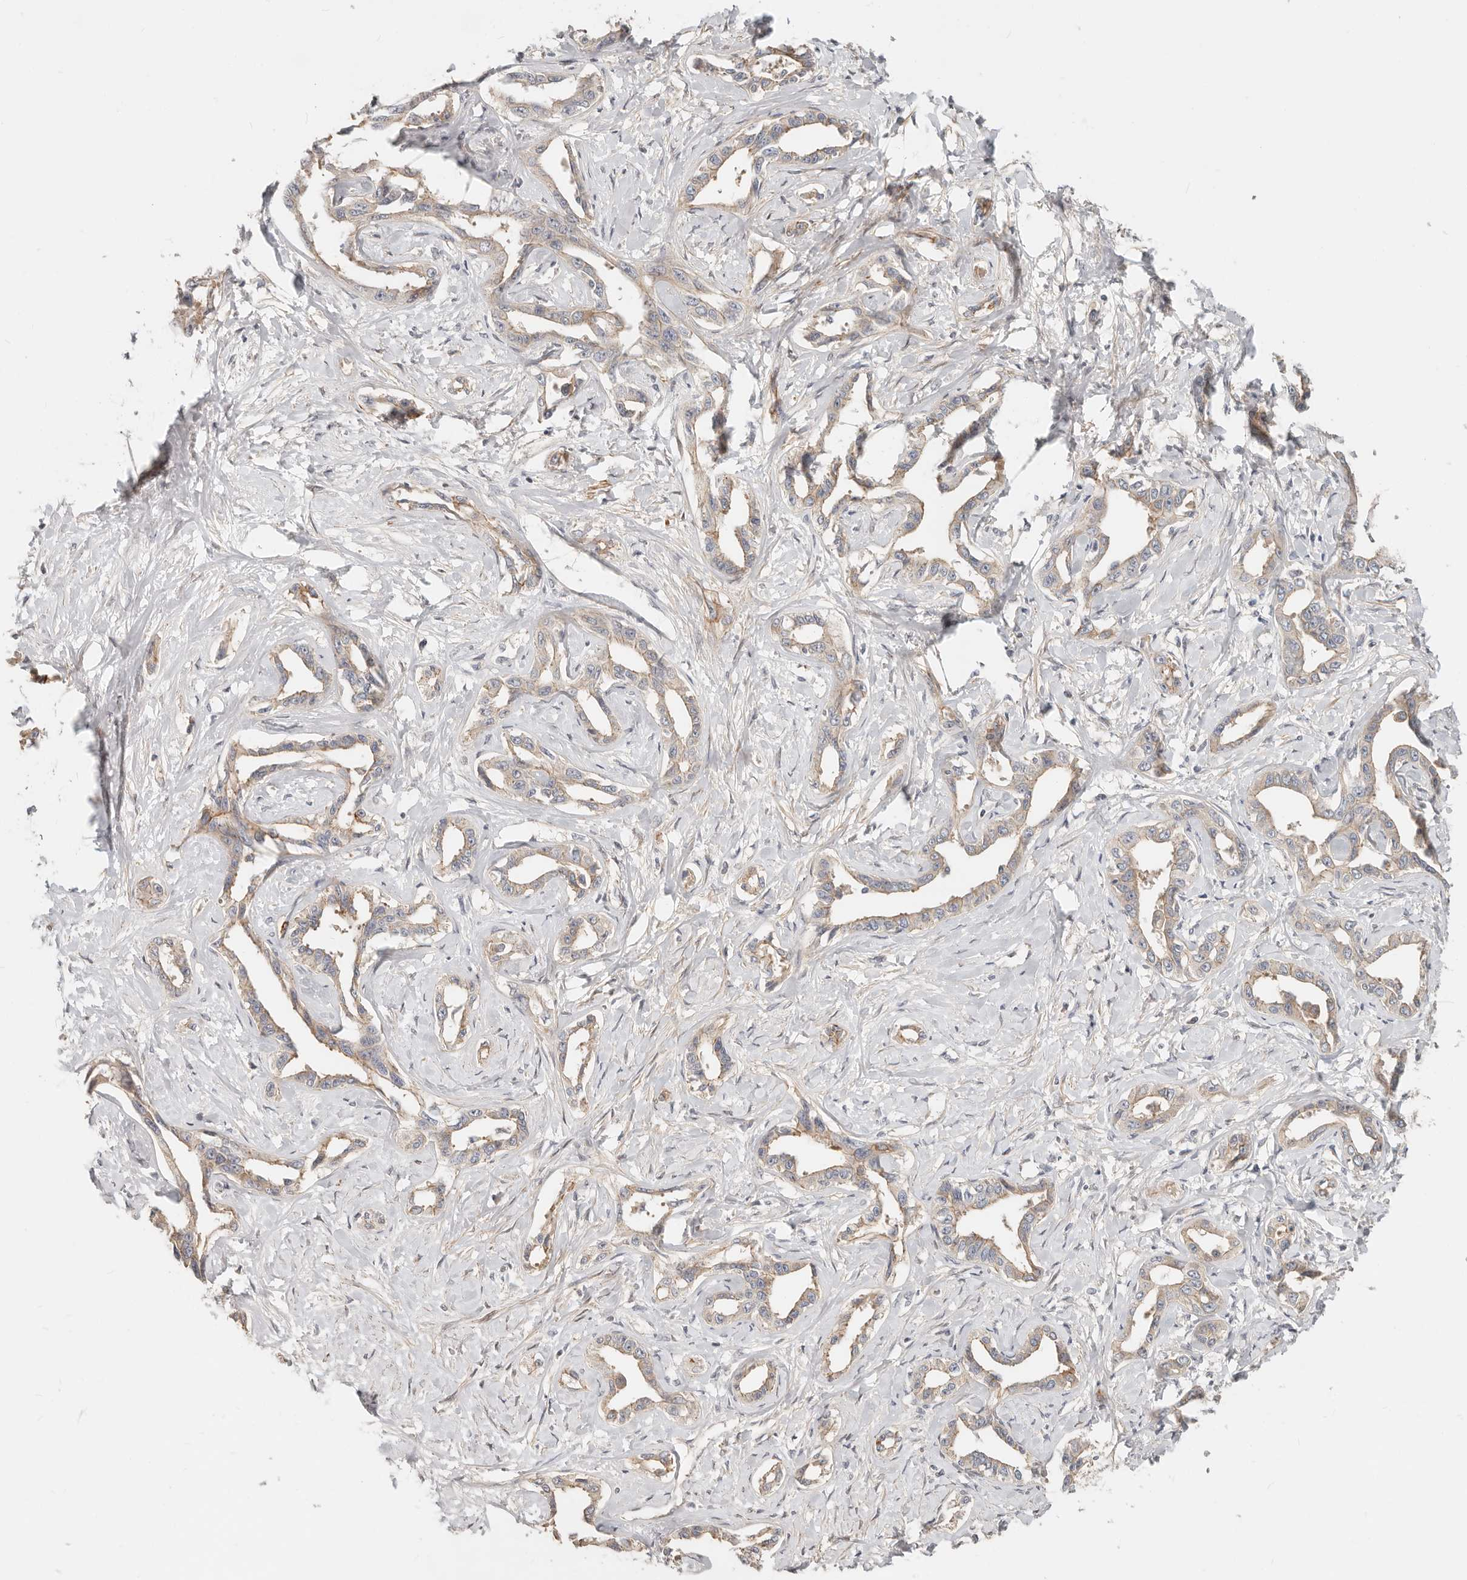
{"staining": {"intensity": "weak", "quantity": "25%-75%", "location": "cytoplasmic/membranous"}, "tissue": "liver cancer", "cell_type": "Tumor cells", "image_type": "cancer", "snomed": [{"axis": "morphology", "description": "Cholangiocarcinoma"}, {"axis": "topography", "description": "Liver"}], "caption": "Weak cytoplasmic/membranous positivity for a protein is present in about 25%-75% of tumor cells of liver cholangiocarcinoma using IHC.", "gene": "ZRANB1", "patient": {"sex": "male", "age": 59}}